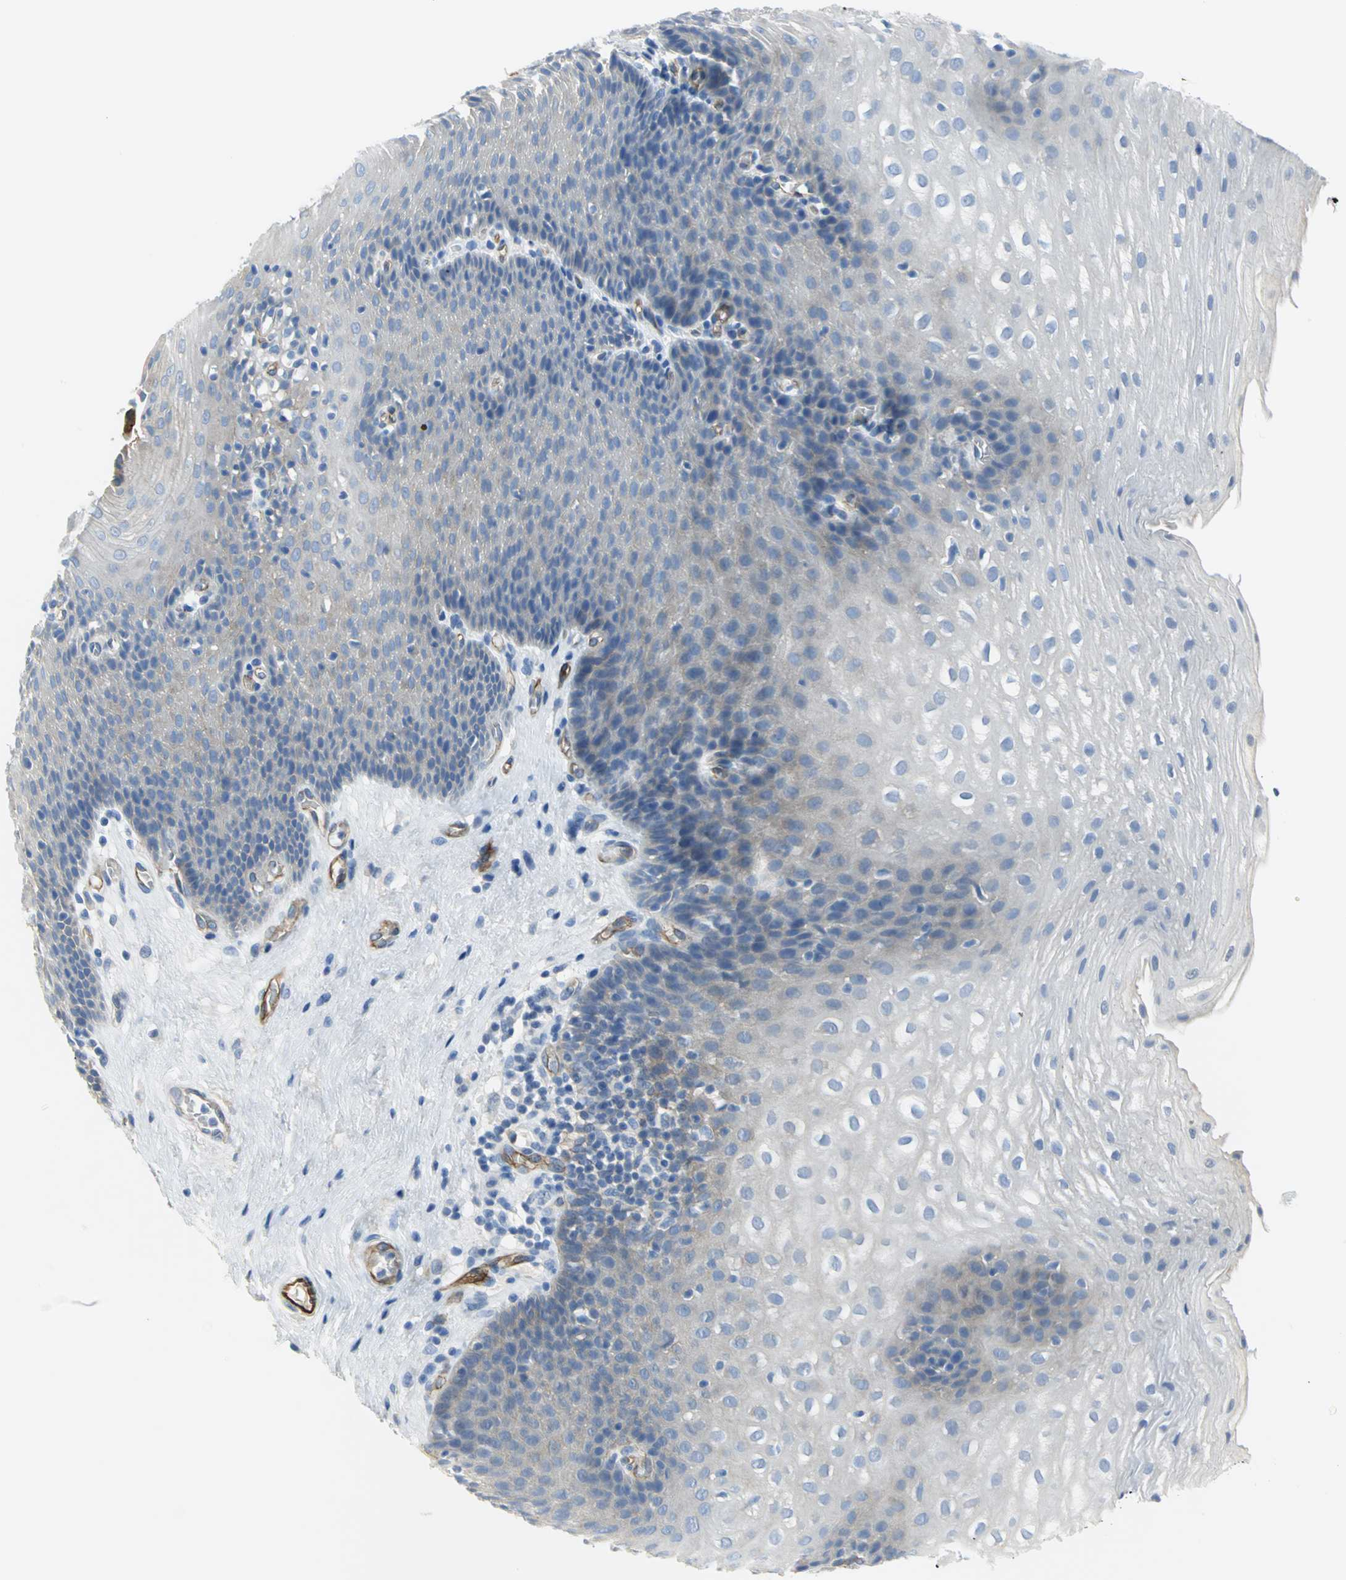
{"staining": {"intensity": "weak", "quantity": "25%-75%", "location": "cytoplasmic/membranous"}, "tissue": "esophagus", "cell_type": "Squamous epithelial cells", "image_type": "normal", "snomed": [{"axis": "morphology", "description": "Normal tissue, NOS"}, {"axis": "topography", "description": "Esophagus"}], "caption": "Immunohistochemistry (IHC) micrograph of unremarkable esophagus: human esophagus stained using immunohistochemistry displays low levels of weak protein expression localized specifically in the cytoplasmic/membranous of squamous epithelial cells, appearing as a cytoplasmic/membranous brown color.", "gene": "FLNB", "patient": {"sex": "male", "age": 48}}